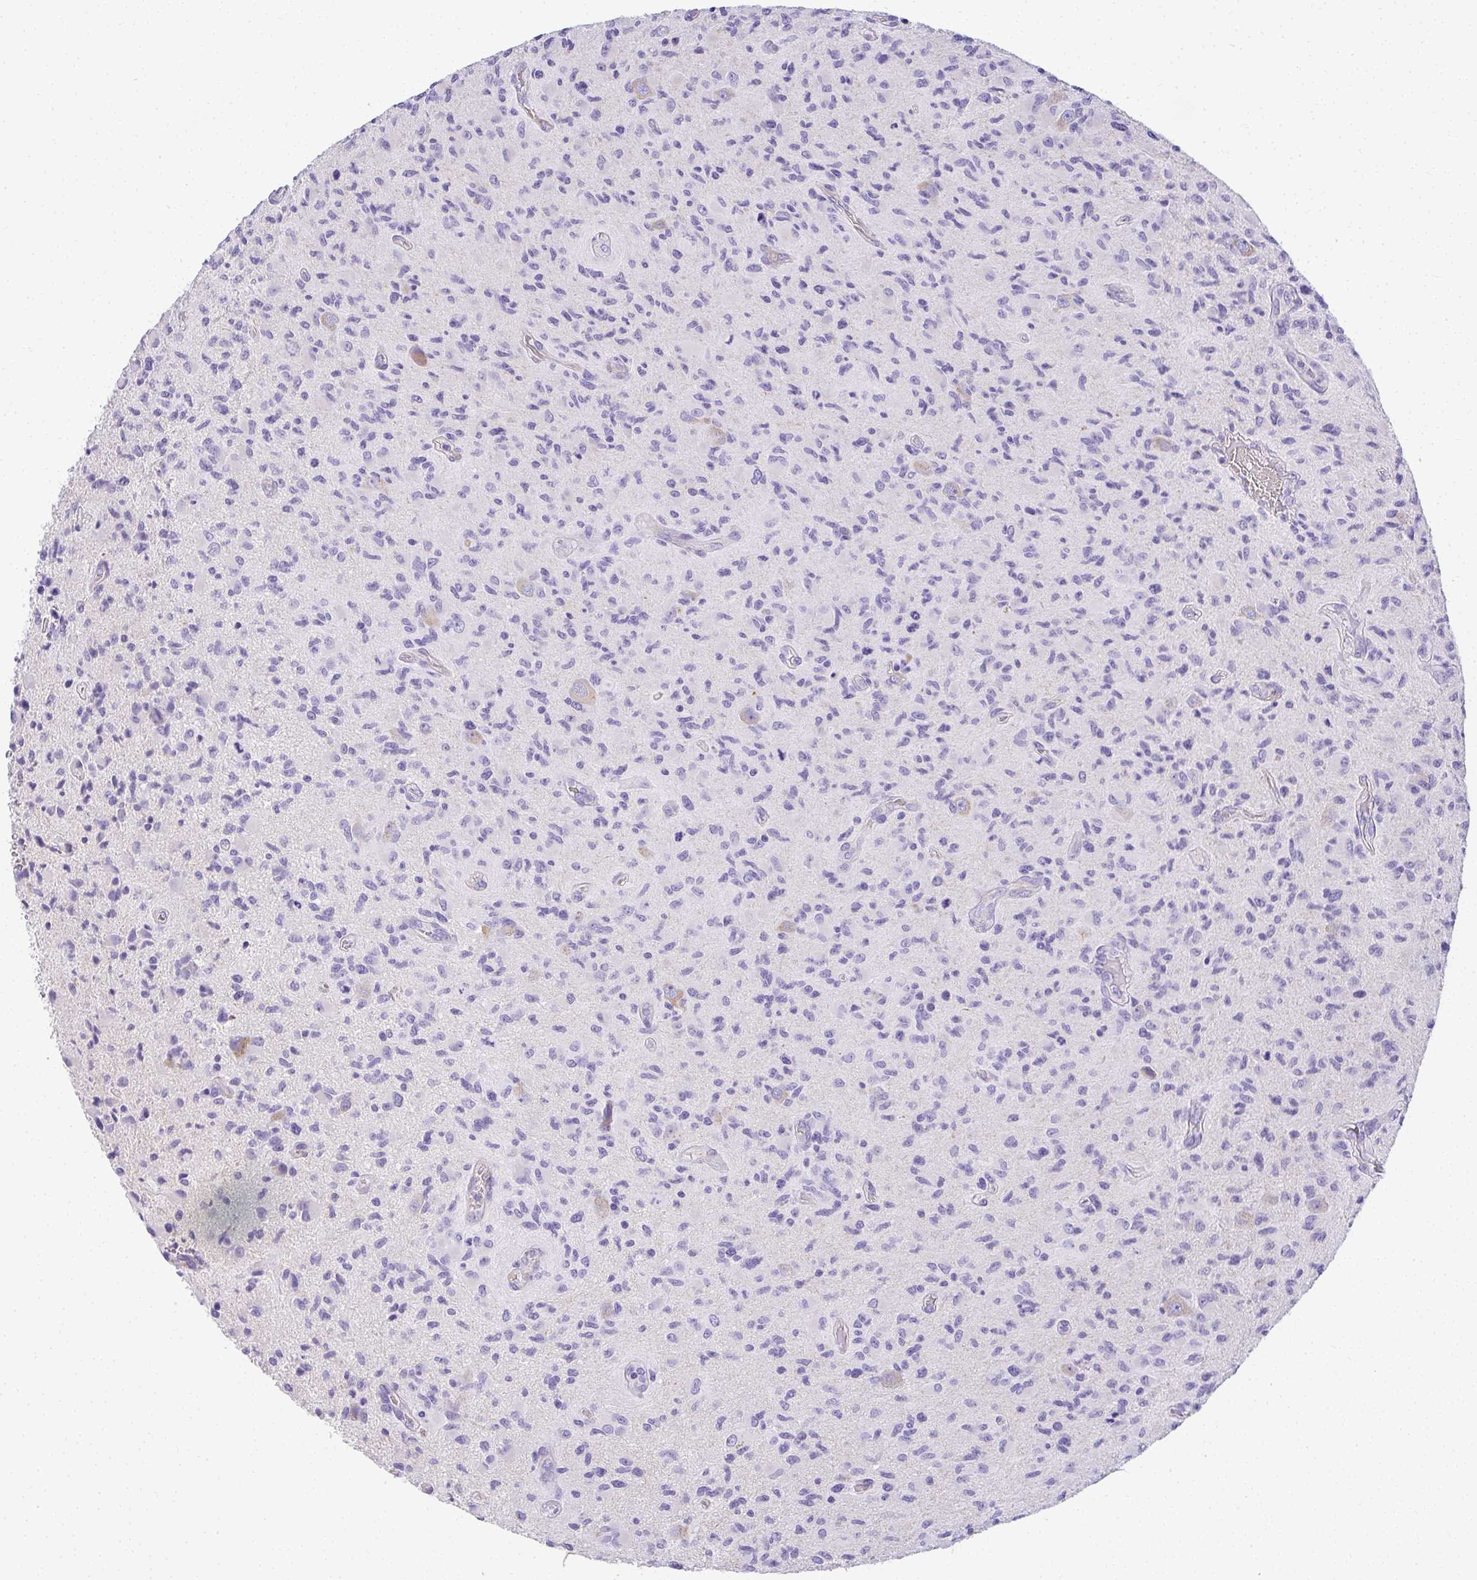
{"staining": {"intensity": "negative", "quantity": "none", "location": "none"}, "tissue": "glioma", "cell_type": "Tumor cells", "image_type": "cancer", "snomed": [{"axis": "morphology", "description": "Glioma, malignant, High grade"}, {"axis": "topography", "description": "Brain"}], "caption": "High power microscopy photomicrograph of an immunohistochemistry (IHC) image of glioma, revealing no significant staining in tumor cells.", "gene": "PLPPR3", "patient": {"sex": "female", "age": 65}}